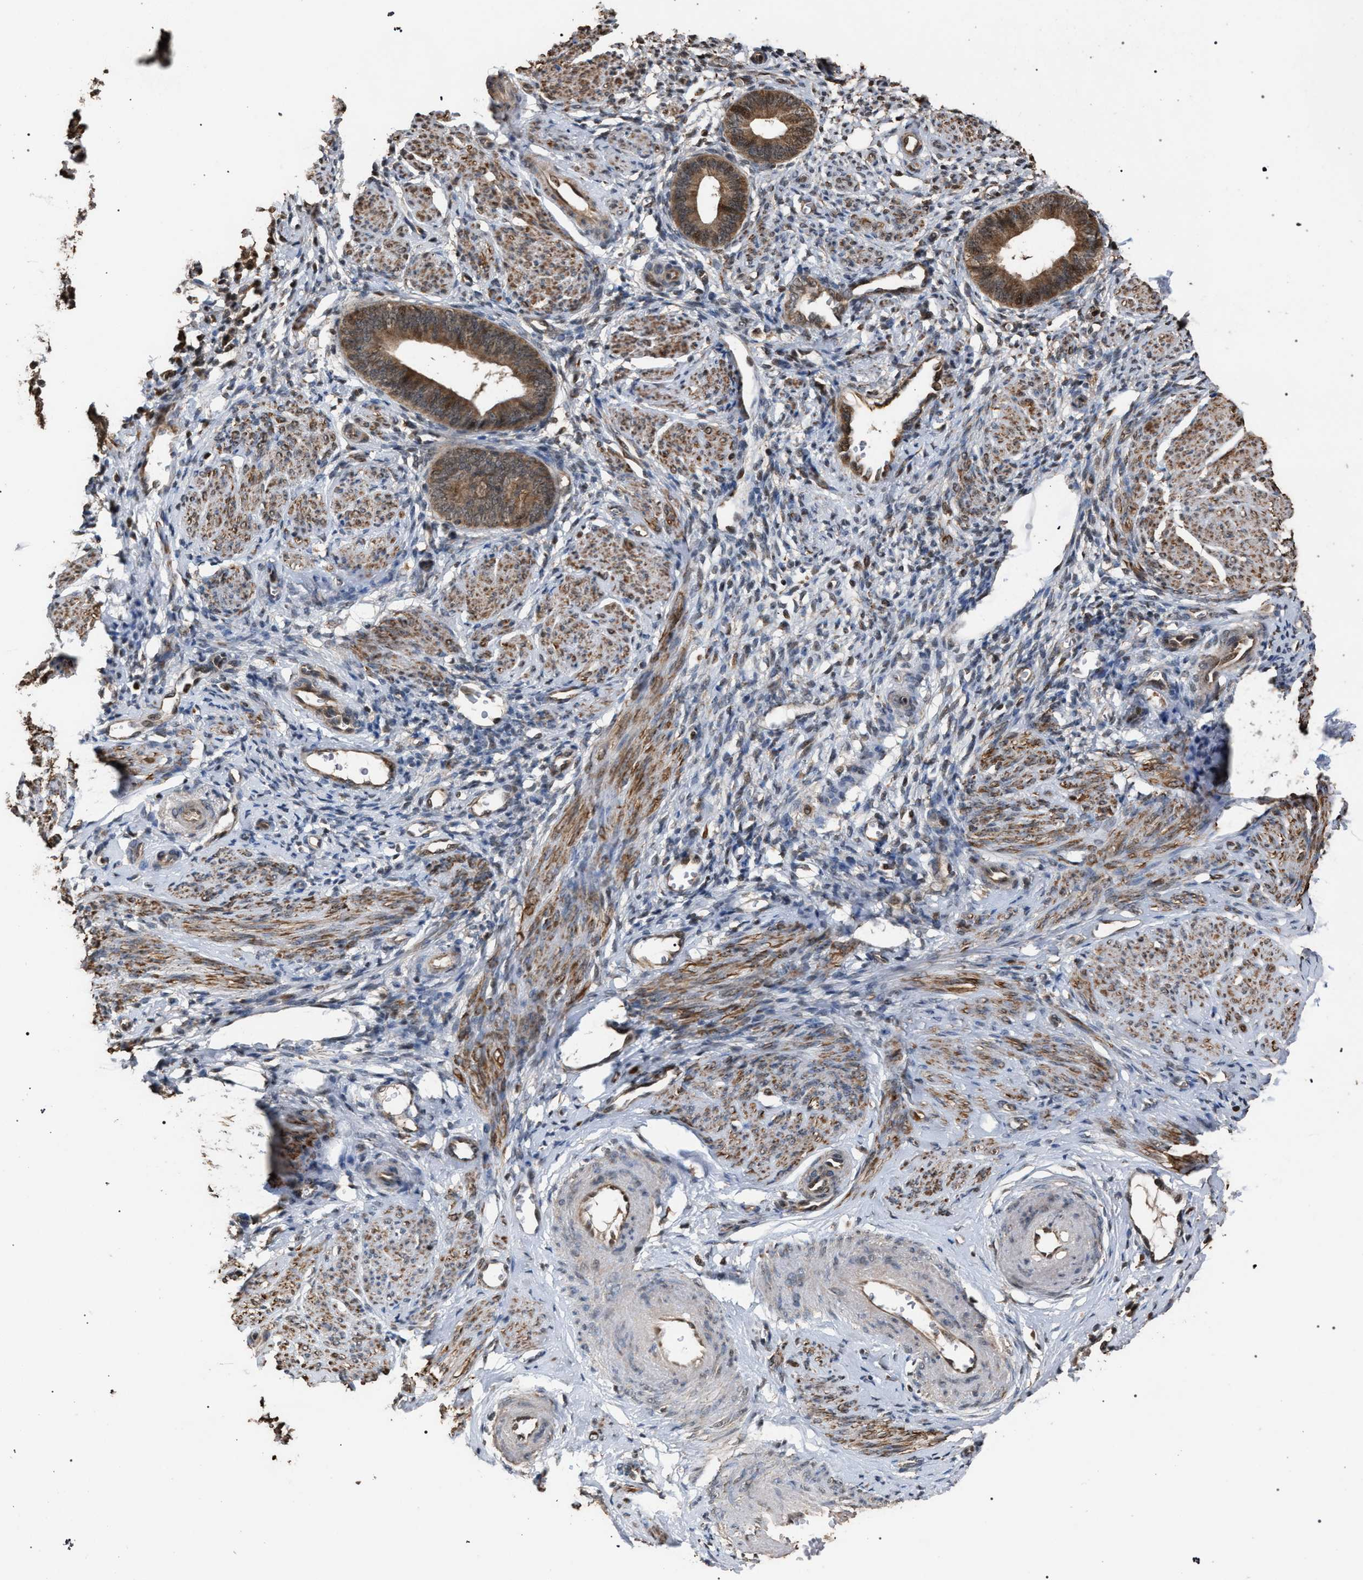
{"staining": {"intensity": "negative", "quantity": "none", "location": "none"}, "tissue": "endometrium", "cell_type": "Cells in endometrial stroma", "image_type": "normal", "snomed": [{"axis": "morphology", "description": "Normal tissue, NOS"}, {"axis": "topography", "description": "Endometrium"}], "caption": "This is a histopathology image of IHC staining of benign endometrium, which shows no expression in cells in endometrial stroma.", "gene": "NAA35", "patient": {"sex": "female", "age": 46}}